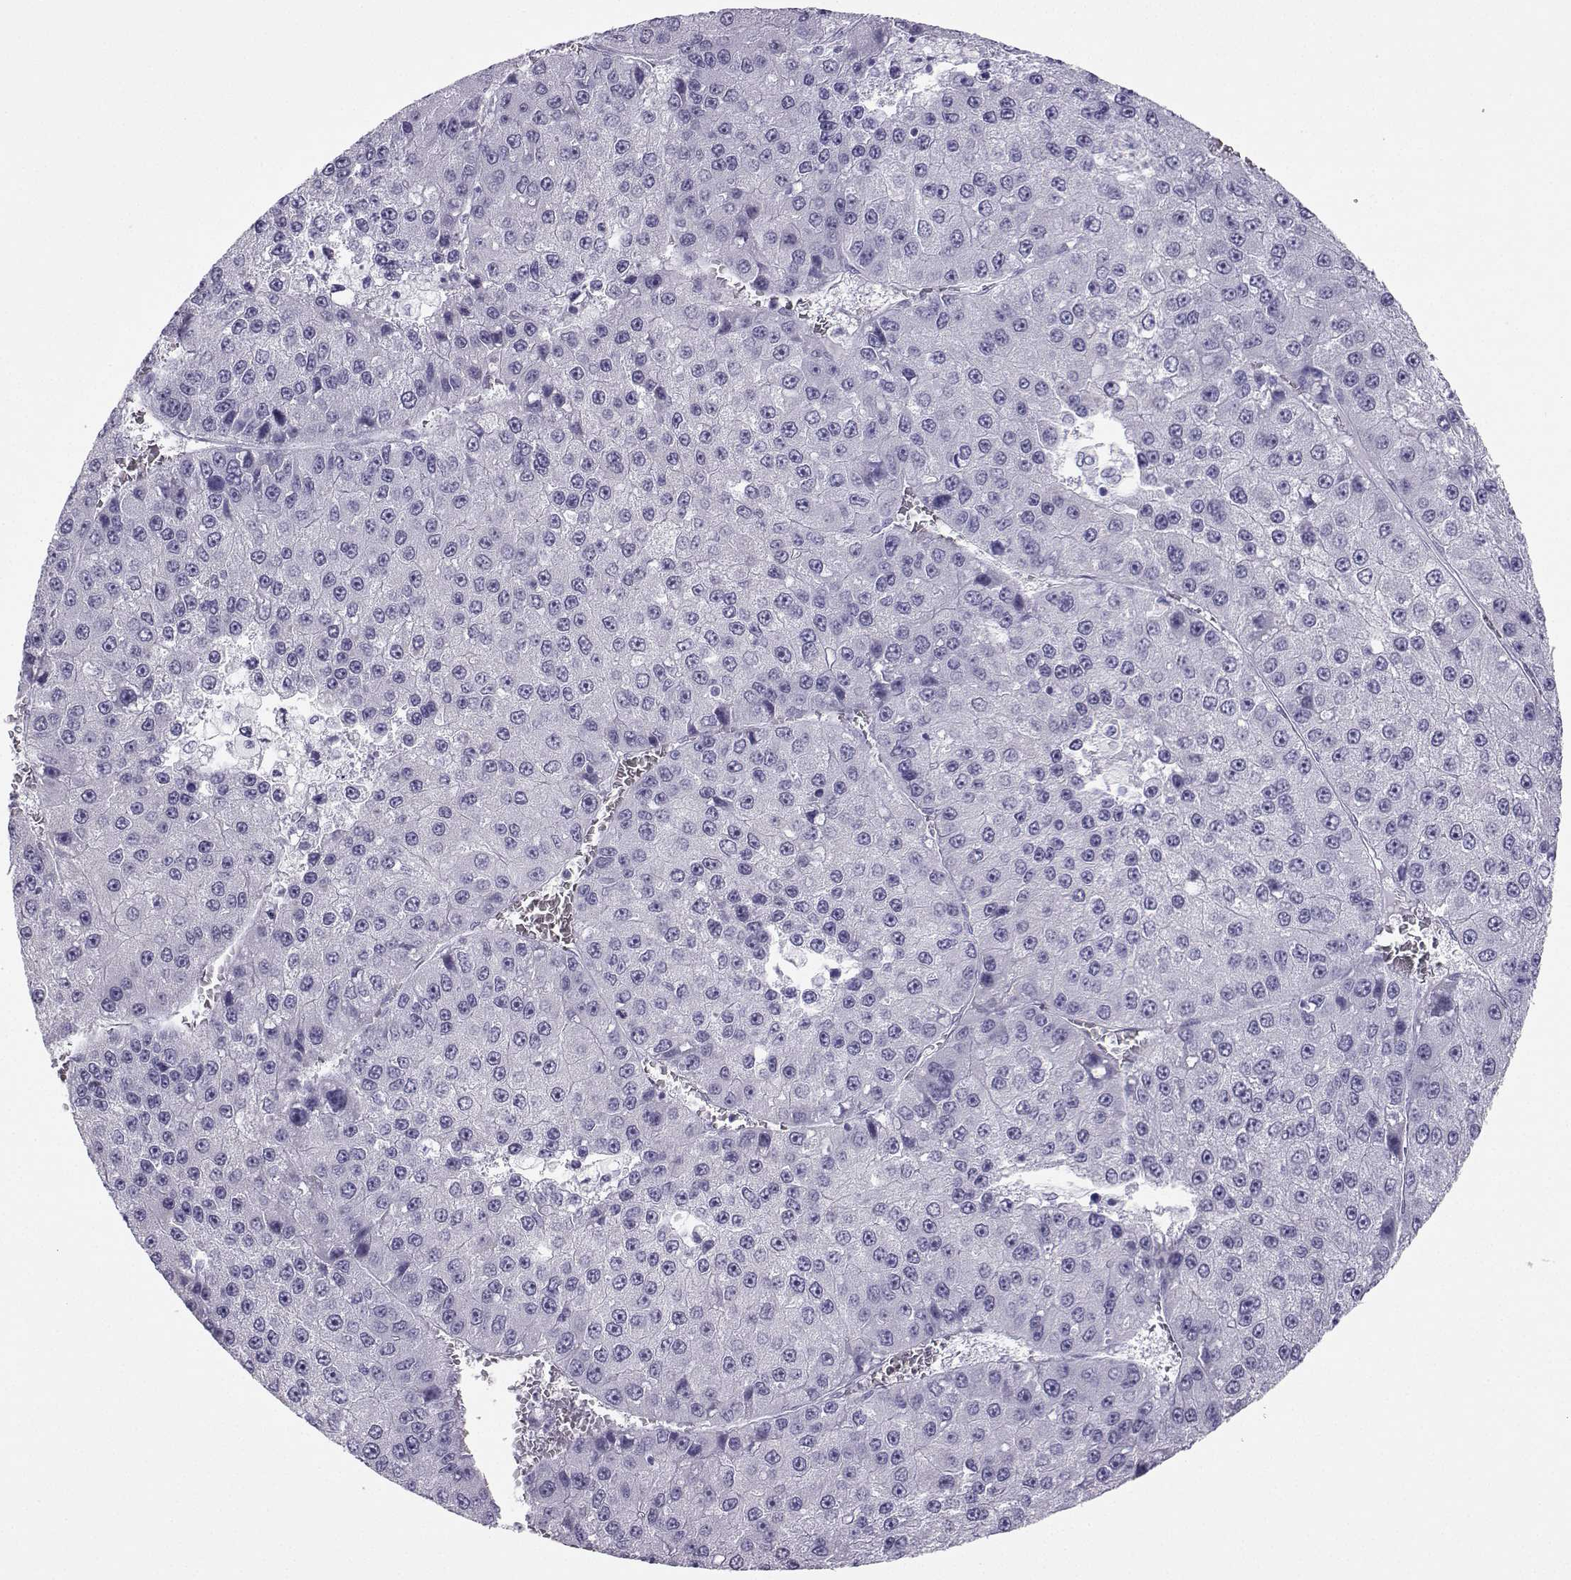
{"staining": {"intensity": "negative", "quantity": "none", "location": "none"}, "tissue": "liver cancer", "cell_type": "Tumor cells", "image_type": "cancer", "snomed": [{"axis": "morphology", "description": "Carcinoma, Hepatocellular, NOS"}, {"axis": "topography", "description": "Liver"}], "caption": "An image of human liver cancer is negative for staining in tumor cells.", "gene": "NEFL", "patient": {"sex": "female", "age": 73}}